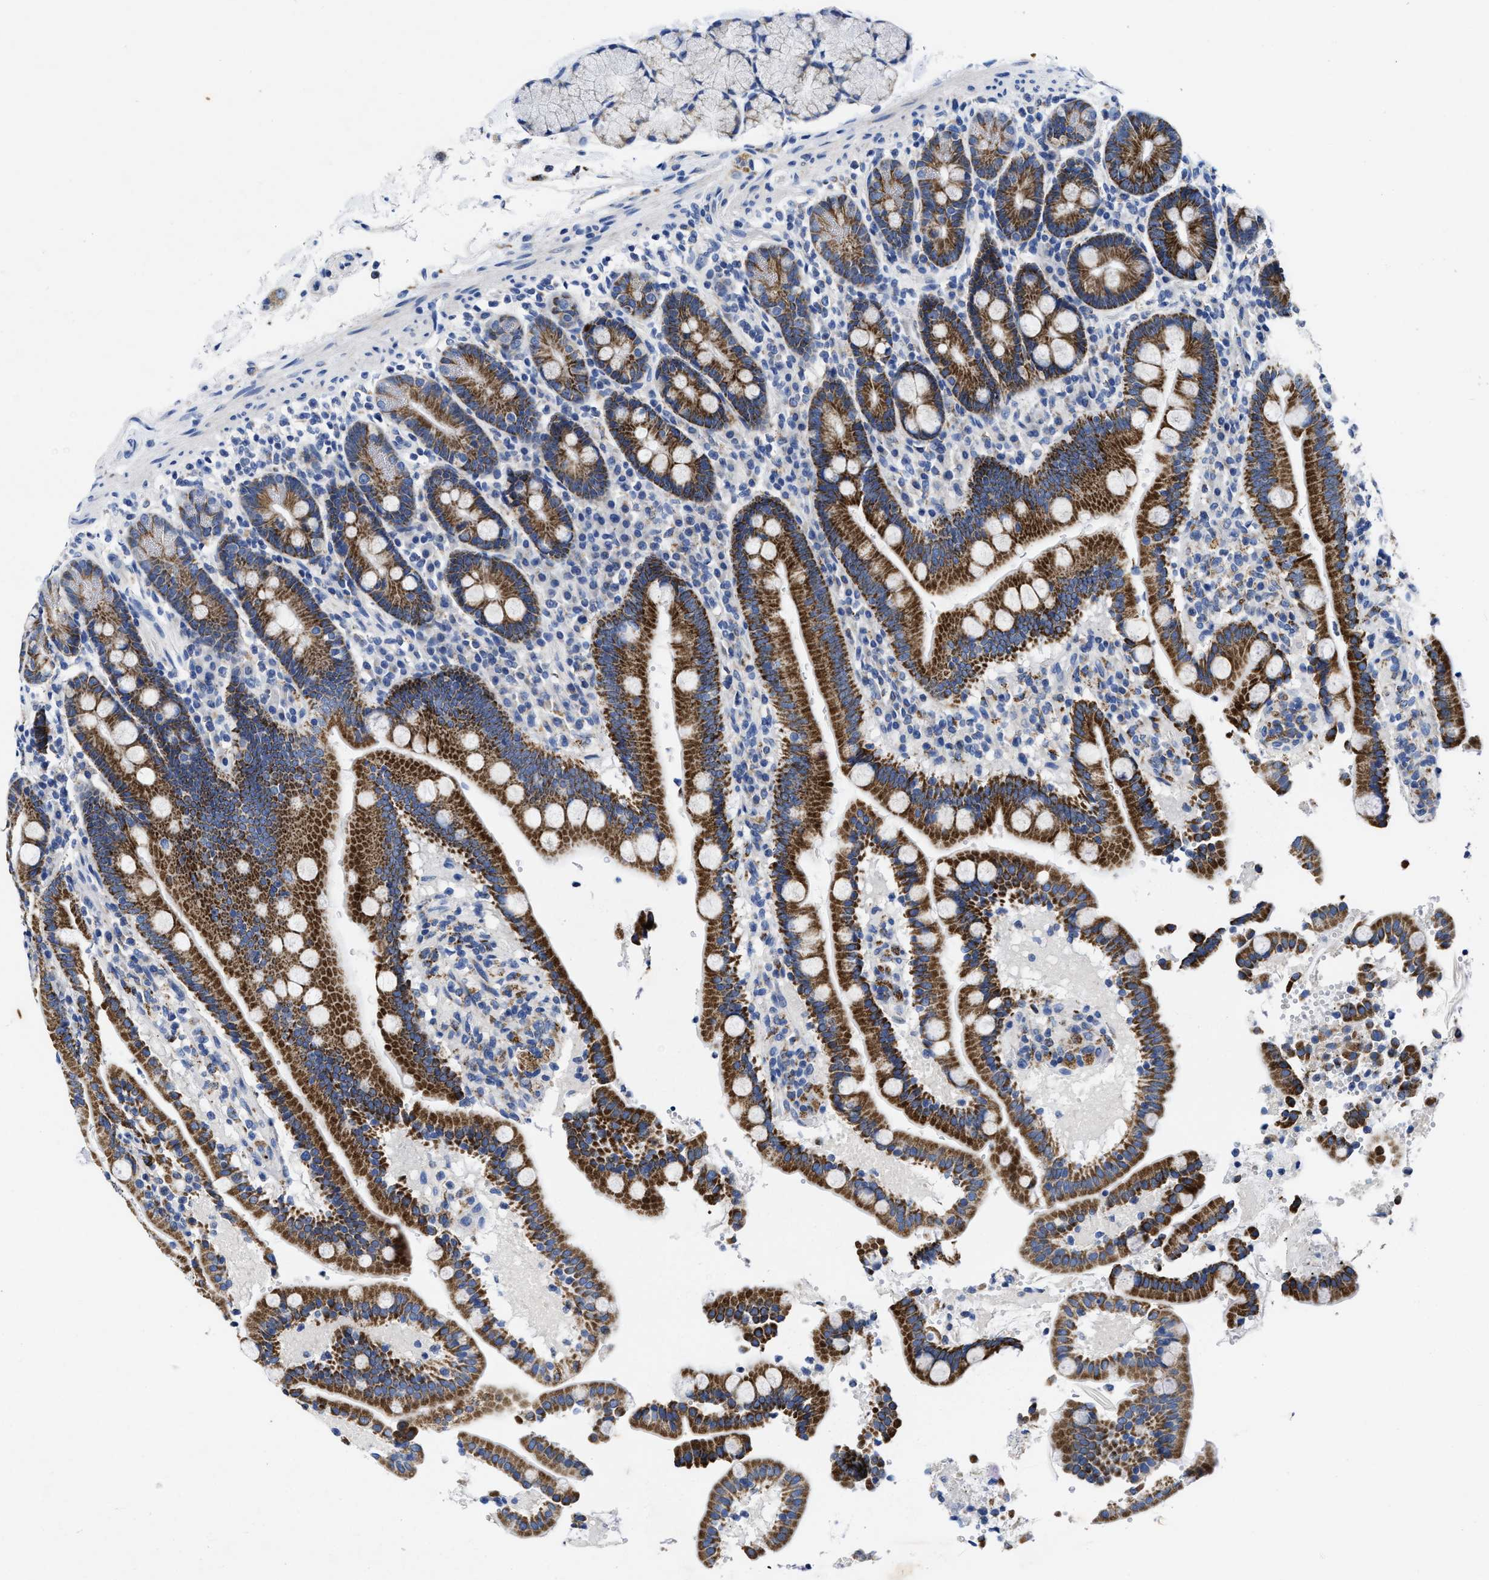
{"staining": {"intensity": "strong", "quantity": ">75%", "location": "cytoplasmic/membranous"}, "tissue": "duodenum", "cell_type": "Glandular cells", "image_type": "normal", "snomed": [{"axis": "morphology", "description": "Normal tissue, NOS"}, {"axis": "topography", "description": "Small intestine, NOS"}], "caption": "The immunohistochemical stain highlights strong cytoplasmic/membranous staining in glandular cells of normal duodenum.", "gene": "TBRG4", "patient": {"sex": "female", "age": 71}}